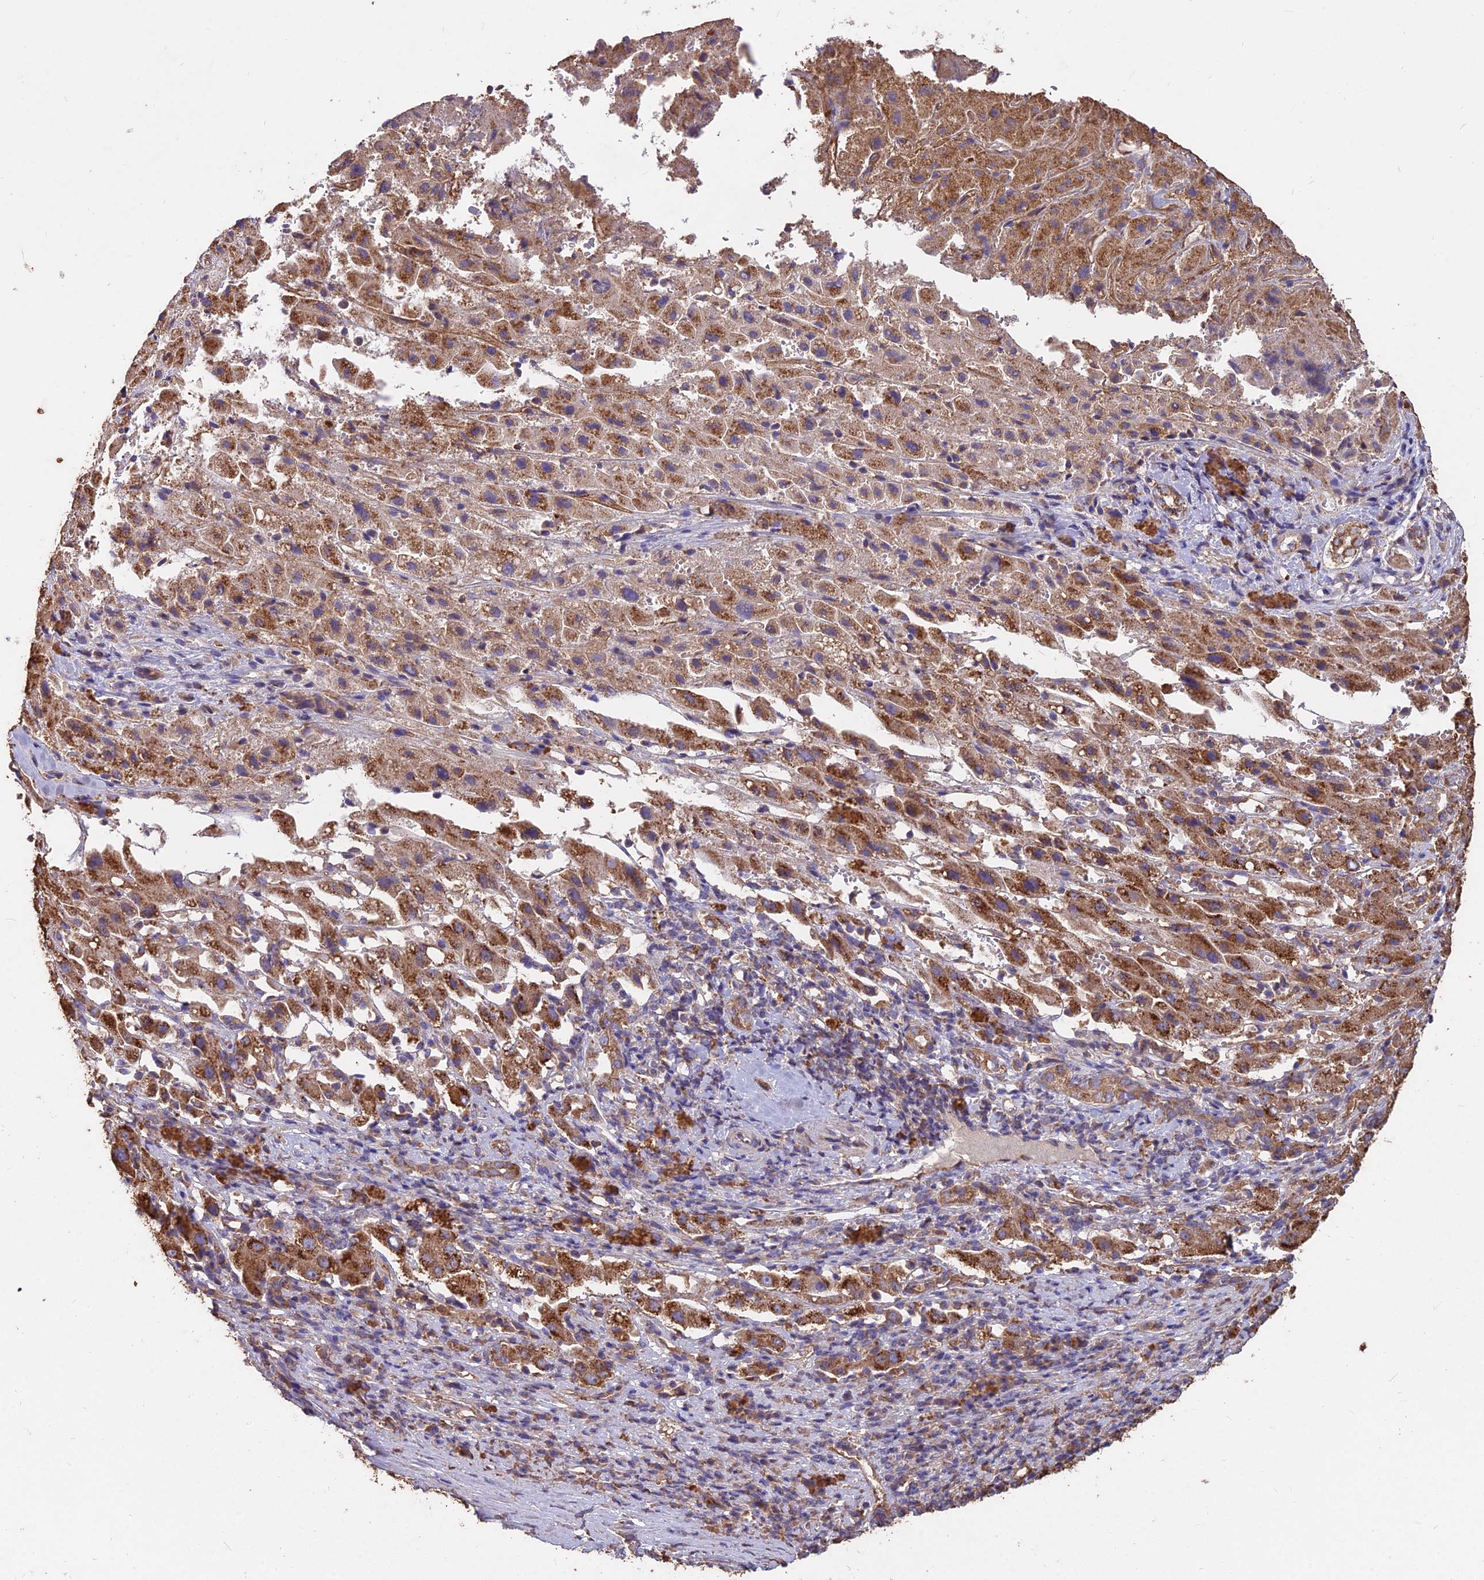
{"staining": {"intensity": "strong", "quantity": ">75%", "location": "cytoplasmic/membranous"}, "tissue": "liver cancer", "cell_type": "Tumor cells", "image_type": "cancer", "snomed": [{"axis": "morphology", "description": "Carcinoma, Hepatocellular, NOS"}, {"axis": "topography", "description": "Liver"}], "caption": "Protein analysis of liver cancer (hepatocellular carcinoma) tissue demonstrates strong cytoplasmic/membranous positivity in about >75% of tumor cells. (Brightfield microscopy of DAB IHC at high magnification).", "gene": "CEMIP2", "patient": {"sex": "female", "age": 58}}